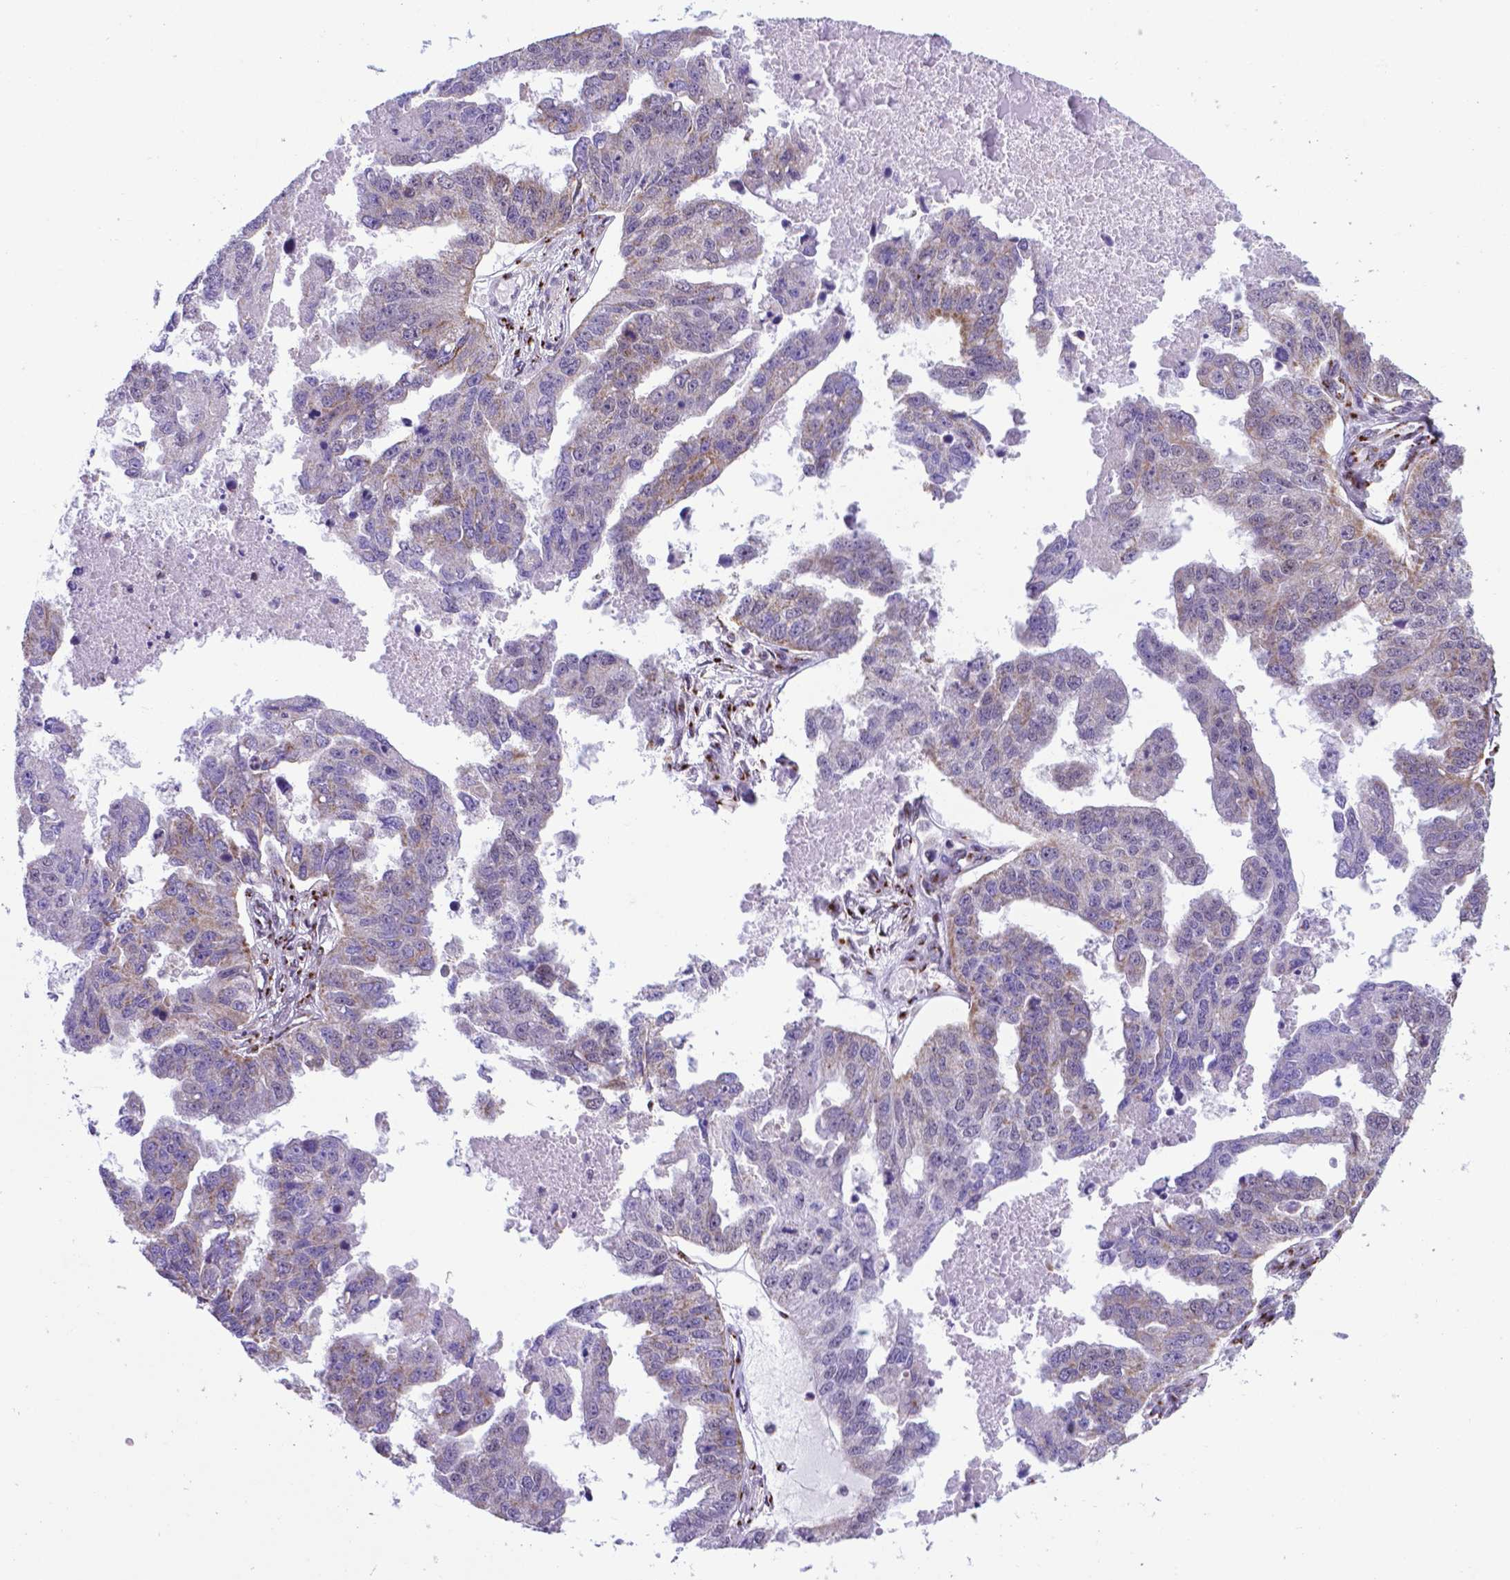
{"staining": {"intensity": "moderate", "quantity": "<25%", "location": "cytoplasmic/membranous"}, "tissue": "ovarian cancer", "cell_type": "Tumor cells", "image_type": "cancer", "snomed": [{"axis": "morphology", "description": "Cystadenocarcinoma, serous, NOS"}, {"axis": "topography", "description": "Ovary"}], "caption": "Protein staining of ovarian serous cystadenocarcinoma tissue exhibits moderate cytoplasmic/membranous expression in approximately <25% of tumor cells. (IHC, brightfield microscopy, high magnification).", "gene": "MRPL10", "patient": {"sex": "female", "age": 58}}